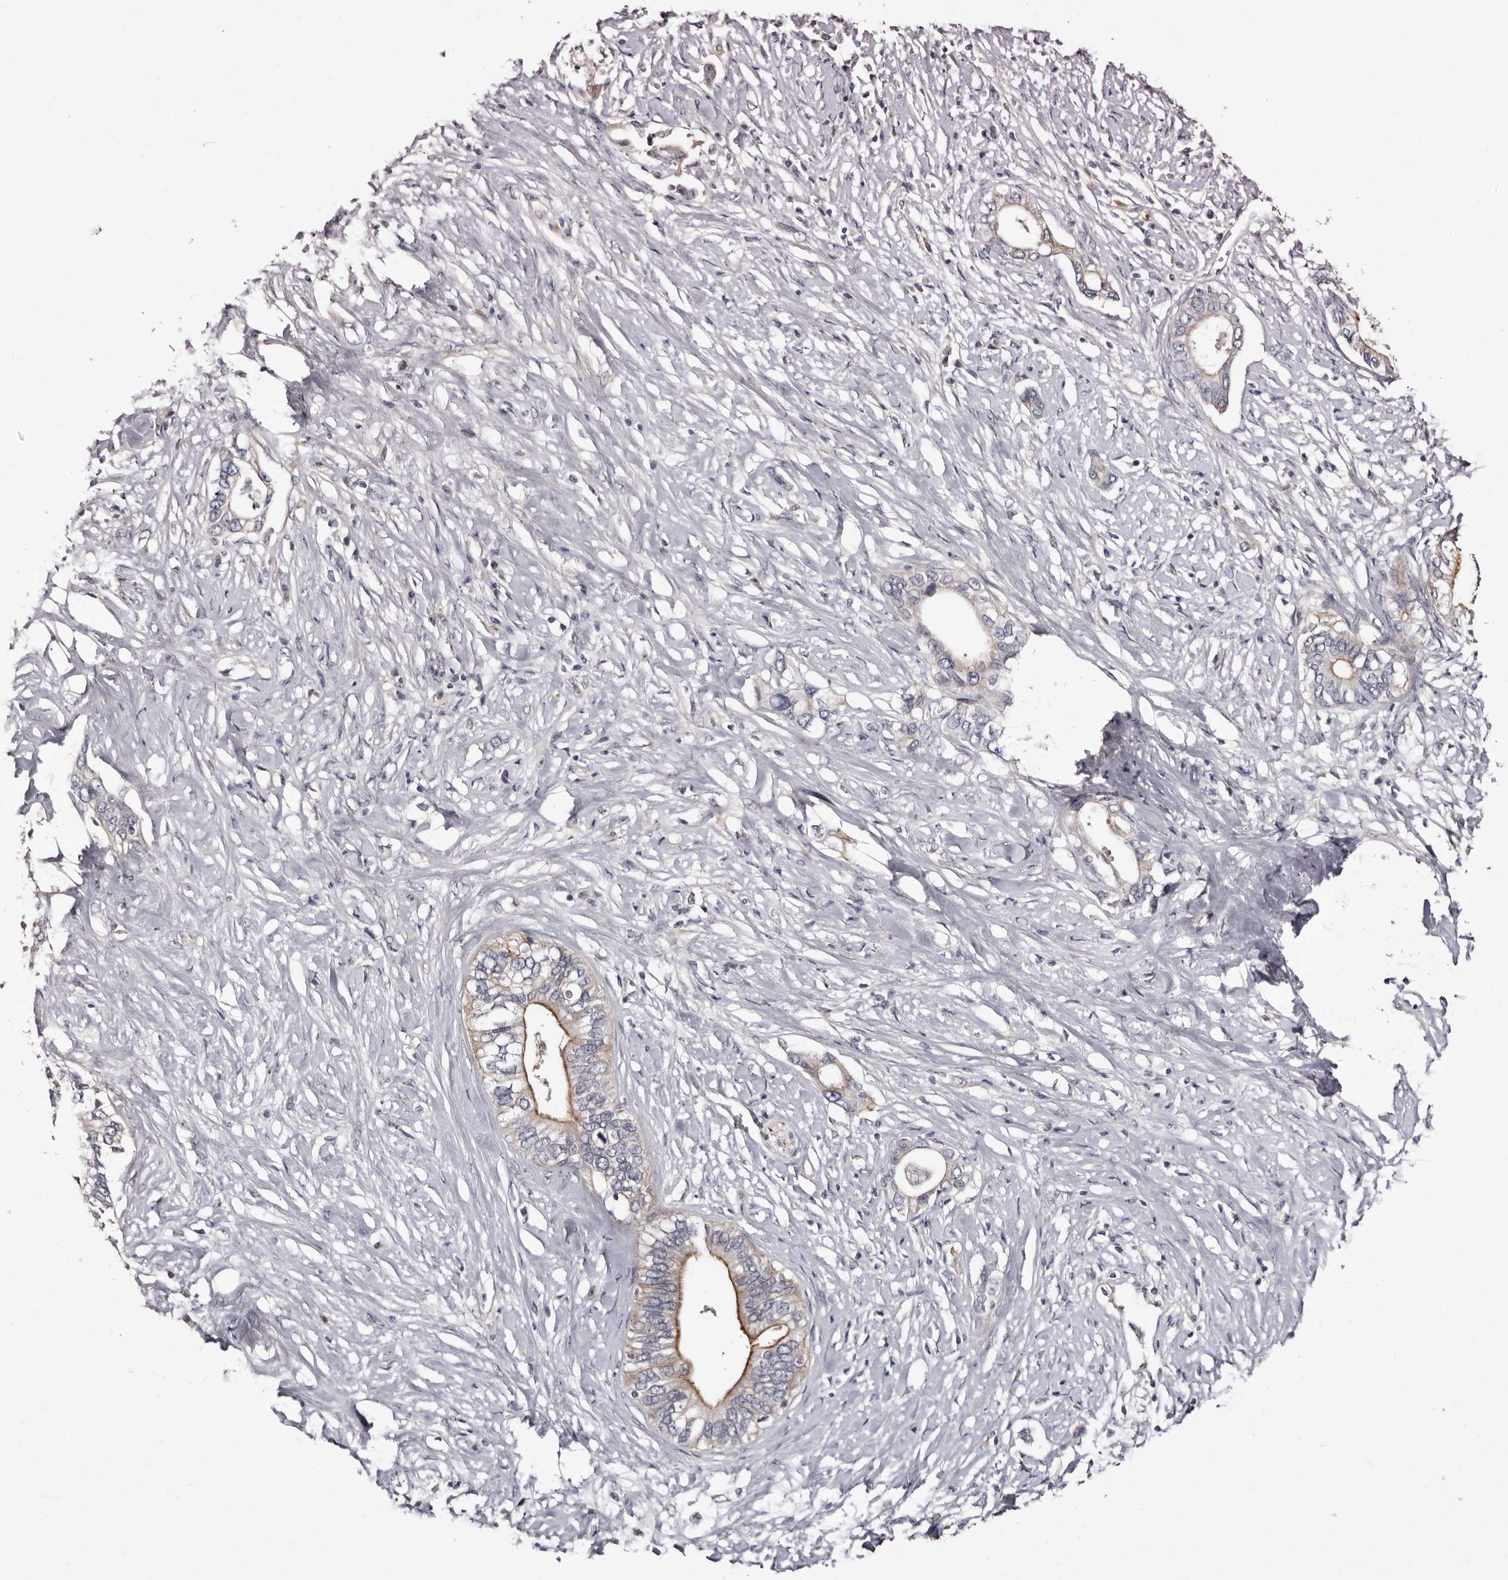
{"staining": {"intensity": "moderate", "quantity": "<25%", "location": "cytoplasmic/membranous"}, "tissue": "pancreatic cancer", "cell_type": "Tumor cells", "image_type": "cancer", "snomed": [{"axis": "morphology", "description": "Normal tissue, NOS"}, {"axis": "morphology", "description": "Adenocarcinoma, NOS"}, {"axis": "topography", "description": "Pancreas"}, {"axis": "topography", "description": "Peripheral nerve tissue"}], "caption": "Protein expression analysis of pancreatic cancer displays moderate cytoplasmic/membranous positivity in approximately <25% of tumor cells. (Stains: DAB in brown, nuclei in blue, Microscopy: brightfield microscopy at high magnification).", "gene": "LANCL2", "patient": {"sex": "male", "age": 59}}